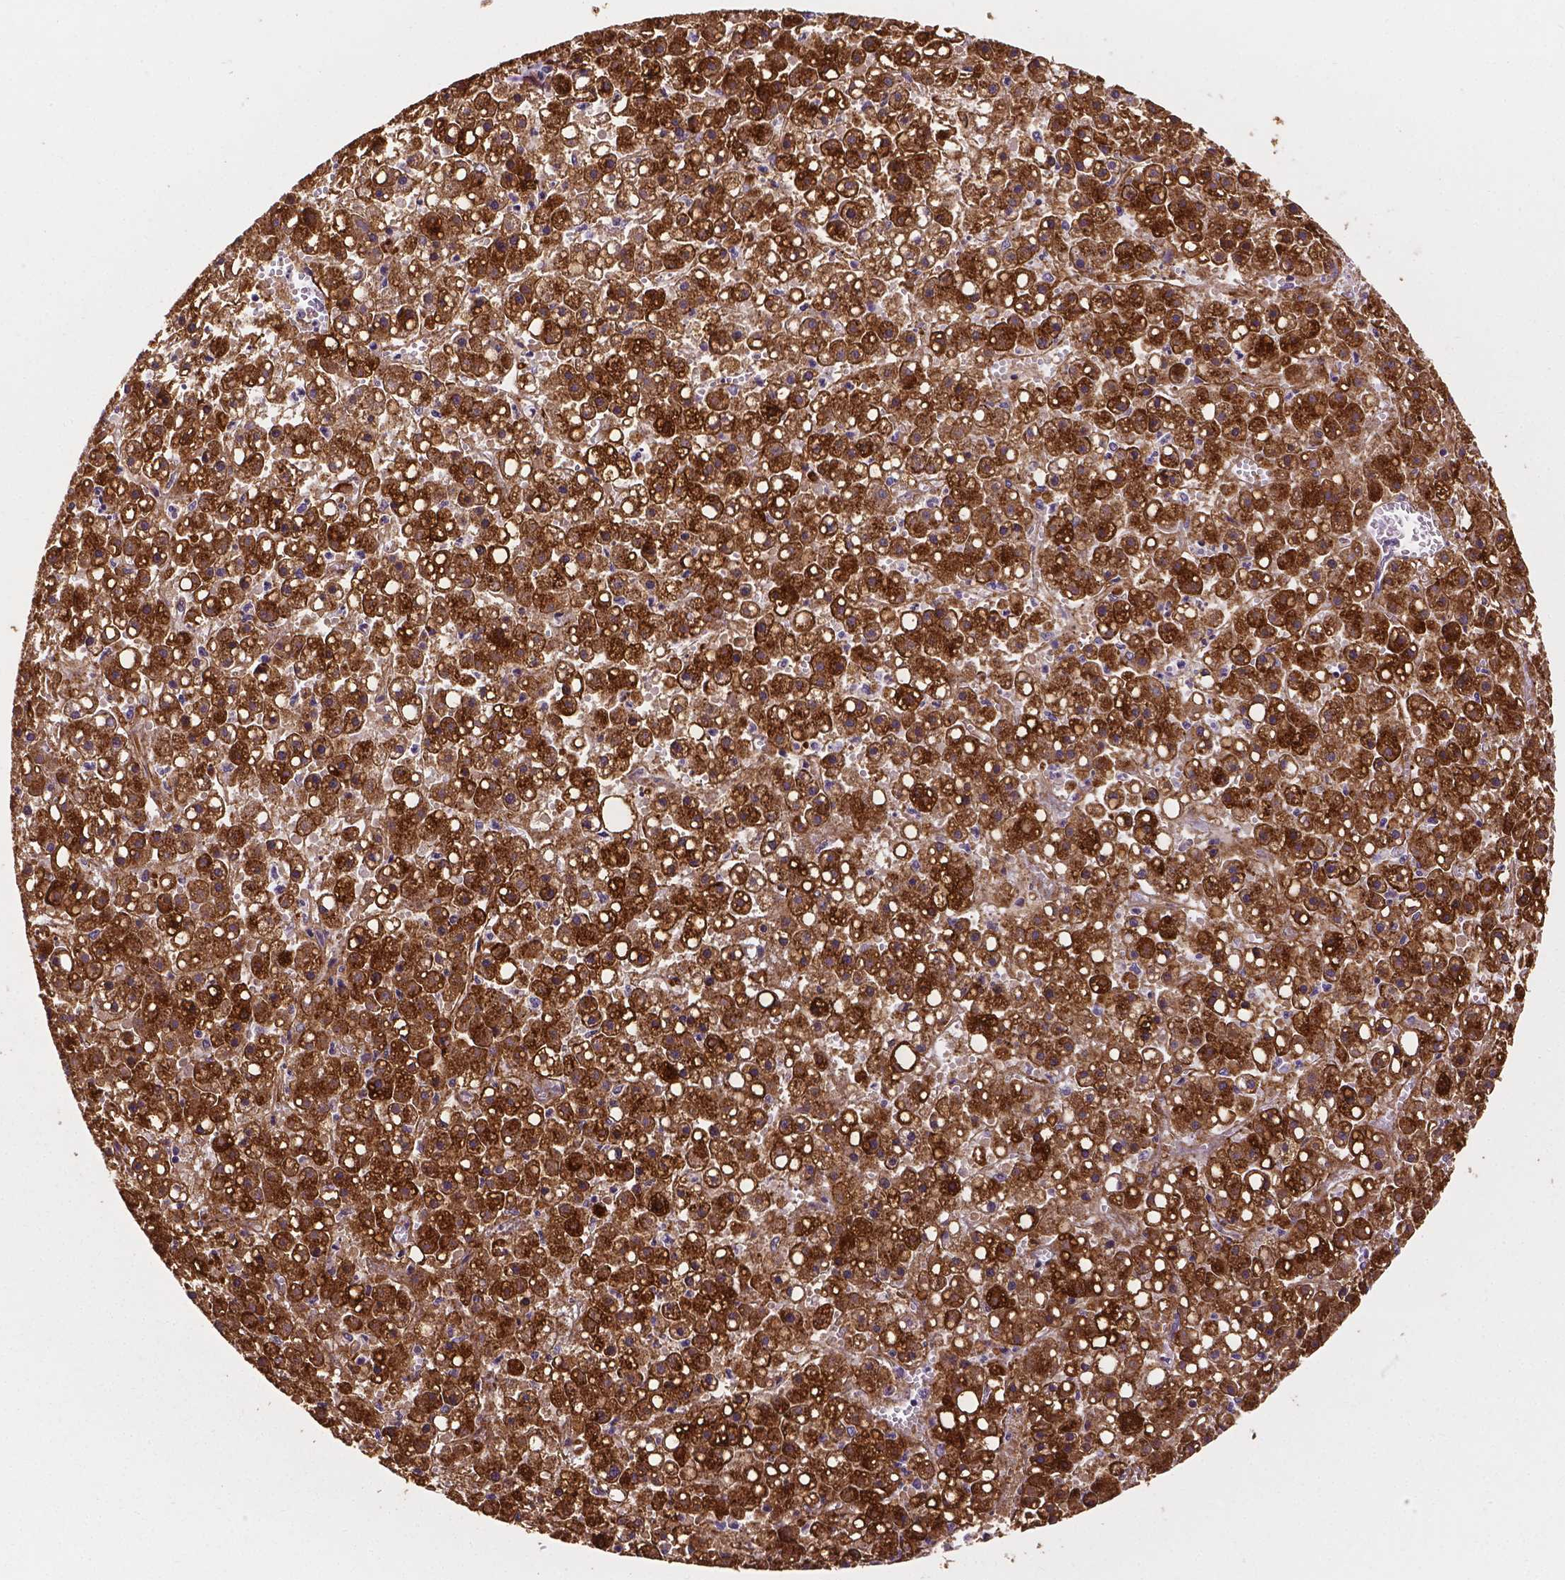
{"staining": {"intensity": "strong", "quantity": ">75%", "location": "cytoplasmic/membranous"}, "tissue": "liver cancer", "cell_type": "Tumor cells", "image_type": "cancer", "snomed": [{"axis": "morphology", "description": "Carcinoma, Hepatocellular, NOS"}, {"axis": "topography", "description": "Liver"}], "caption": "A brown stain highlights strong cytoplasmic/membranous expression of a protein in human hepatocellular carcinoma (liver) tumor cells.", "gene": "APOE", "patient": {"sex": "male", "age": 67}}